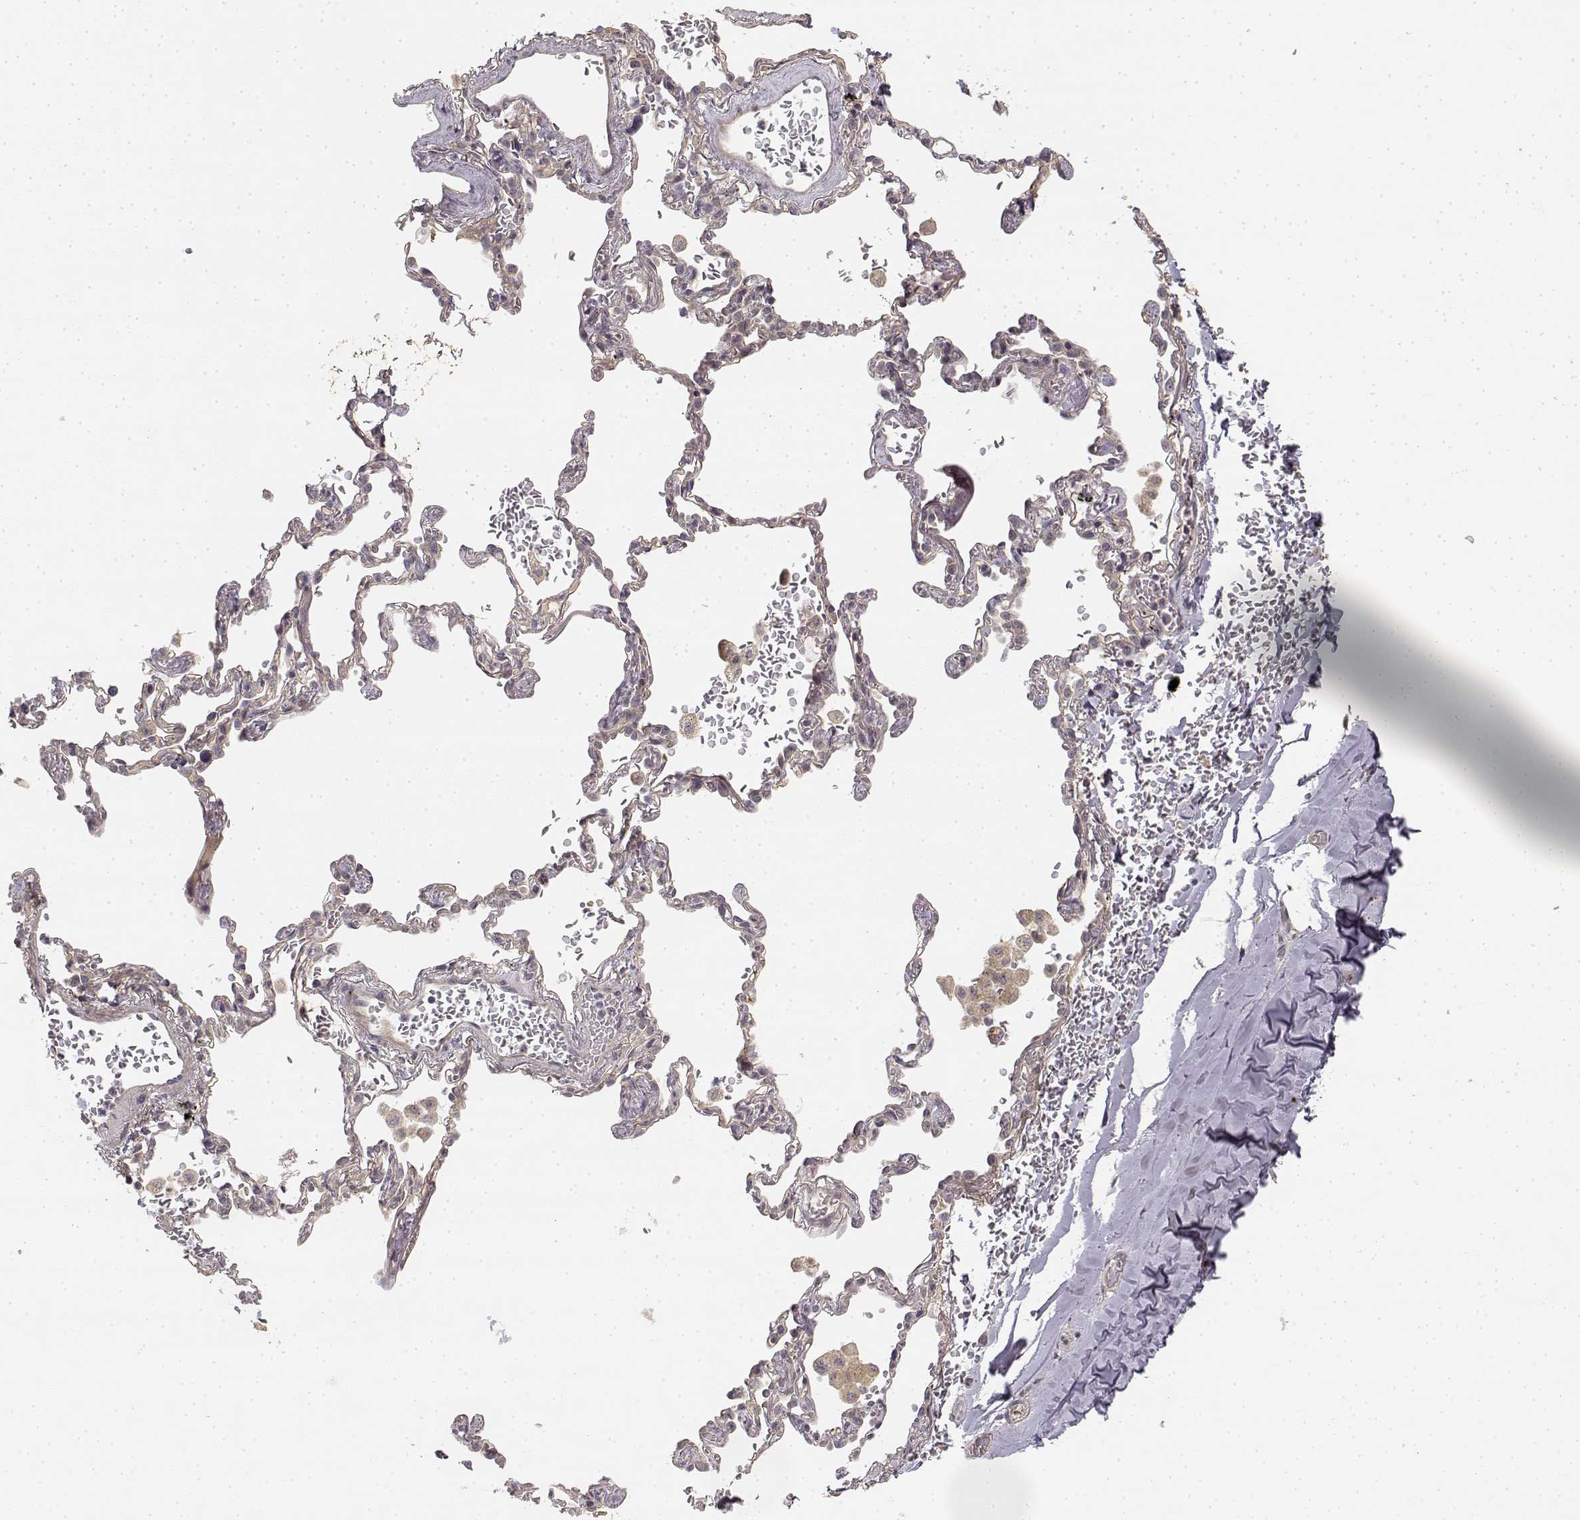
{"staining": {"intensity": "negative", "quantity": "none", "location": "none"}, "tissue": "soft tissue", "cell_type": "Fibroblasts", "image_type": "normal", "snomed": [{"axis": "morphology", "description": "Normal tissue, NOS"}, {"axis": "topography", "description": "Cartilage tissue"}, {"axis": "topography", "description": "Bronchus"}, {"axis": "topography", "description": "Peripheral nerve tissue"}], "caption": "Unremarkable soft tissue was stained to show a protein in brown. There is no significant positivity in fibroblasts. (DAB immunohistochemistry, high magnification).", "gene": "MED12L", "patient": {"sex": "male", "age": 67}}